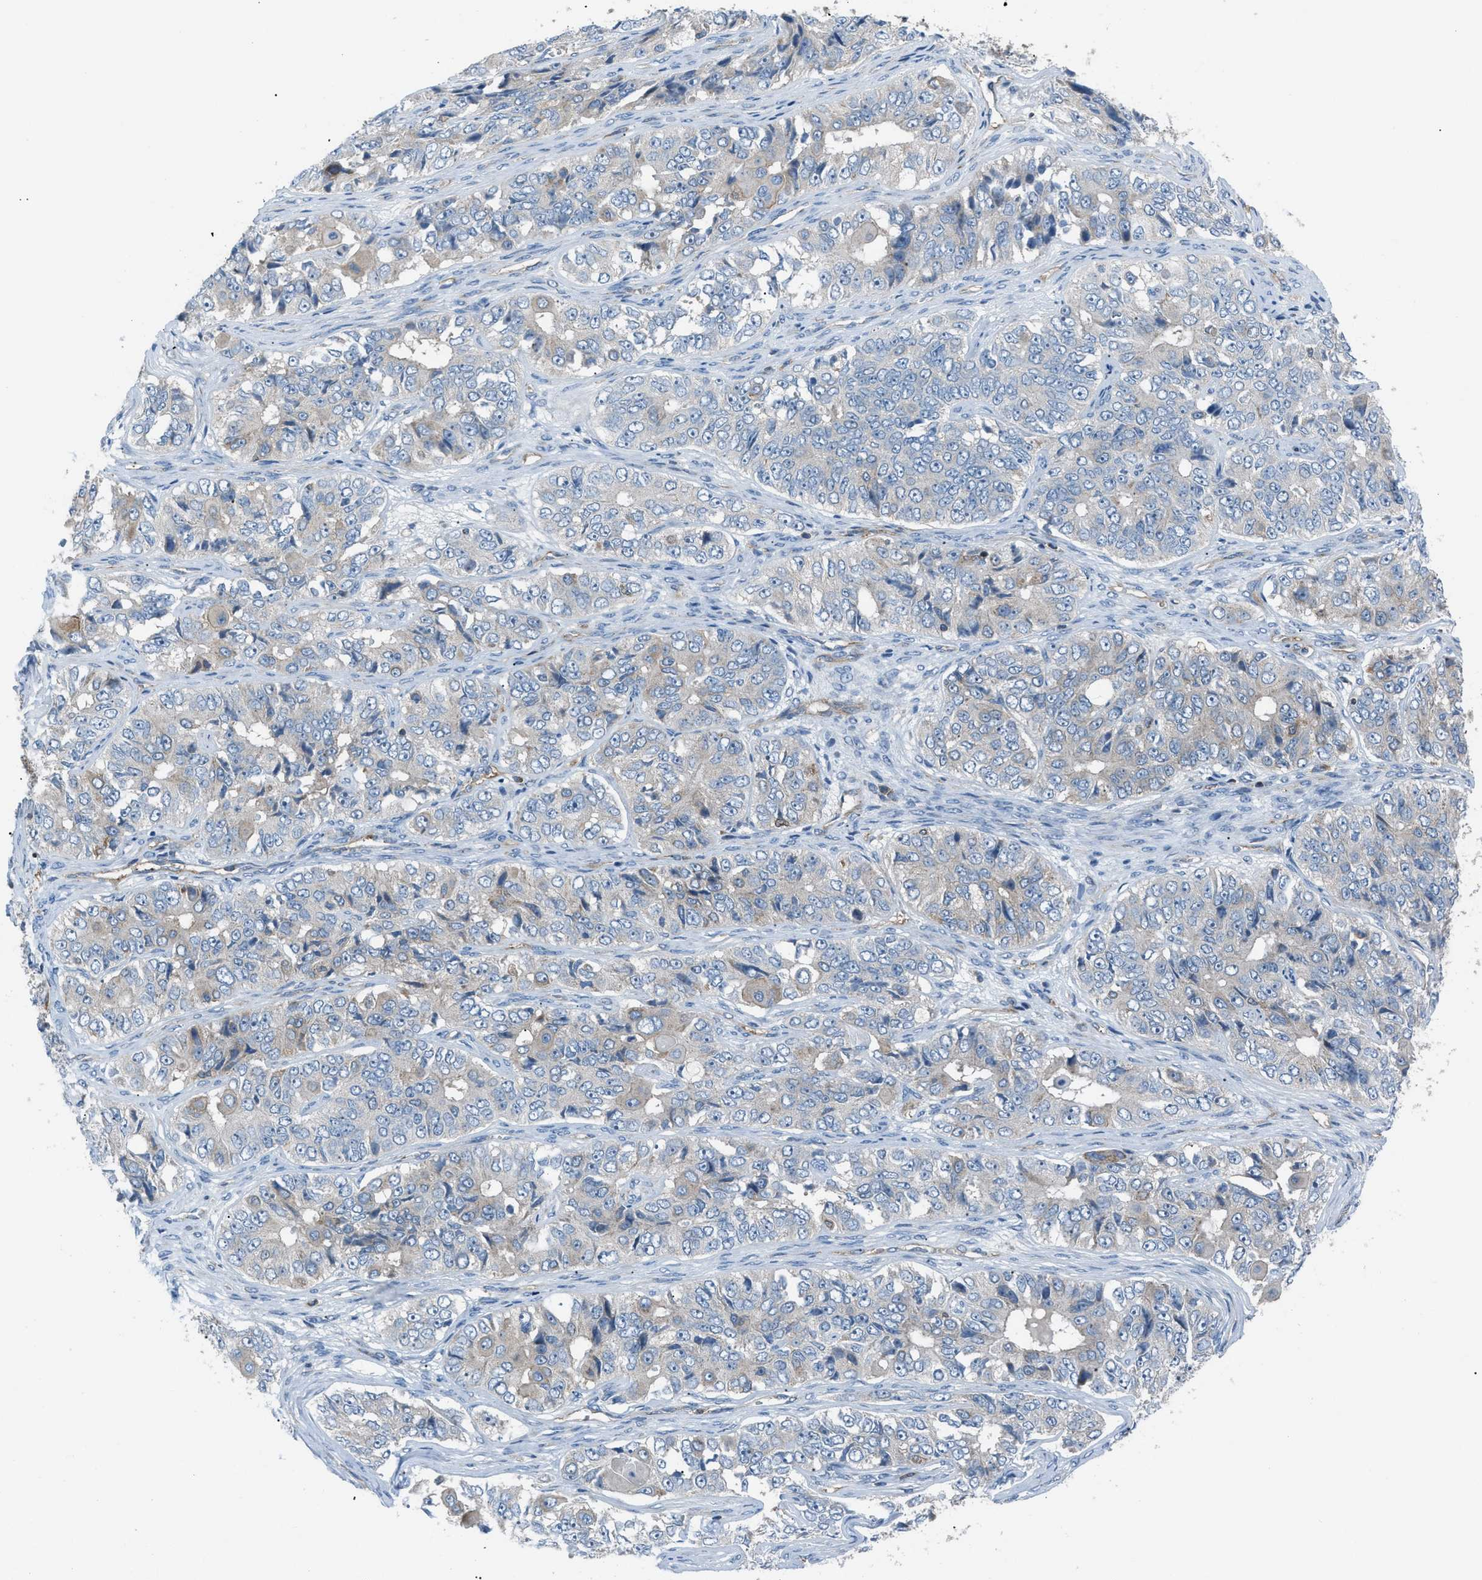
{"staining": {"intensity": "negative", "quantity": "none", "location": "none"}, "tissue": "ovarian cancer", "cell_type": "Tumor cells", "image_type": "cancer", "snomed": [{"axis": "morphology", "description": "Carcinoma, endometroid"}, {"axis": "topography", "description": "Ovary"}], "caption": "This photomicrograph is of ovarian cancer stained with immunohistochemistry to label a protein in brown with the nuclei are counter-stained blue. There is no staining in tumor cells. (DAB IHC visualized using brightfield microscopy, high magnification).", "gene": "ATP2A3", "patient": {"sex": "female", "age": 51}}